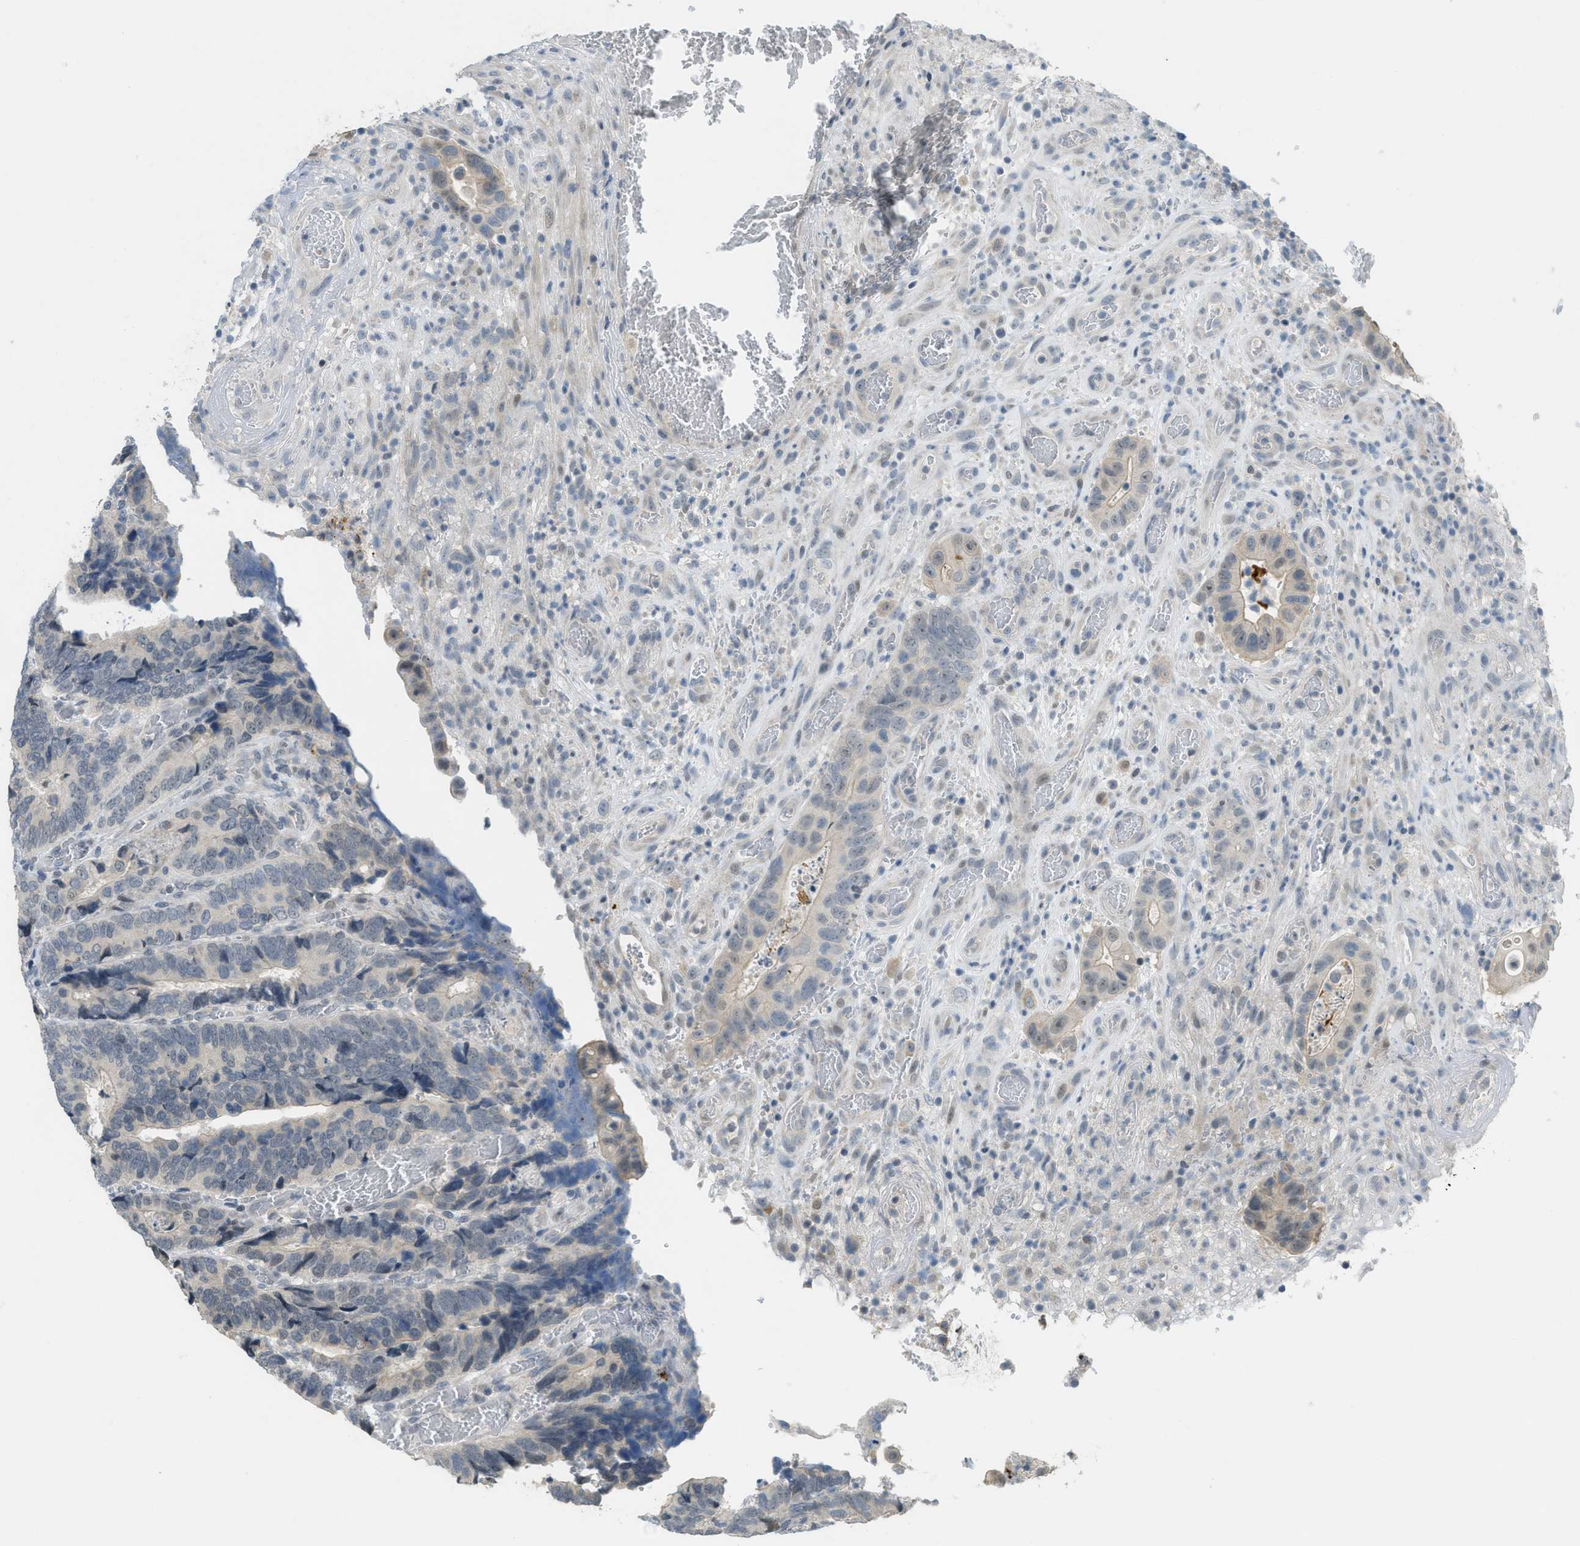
{"staining": {"intensity": "weak", "quantity": "<25%", "location": "cytoplasmic/membranous"}, "tissue": "colorectal cancer", "cell_type": "Tumor cells", "image_type": "cancer", "snomed": [{"axis": "morphology", "description": "Adenocarcinoma, NOS"}, {"axis": "topography", "description": "Colon"}], "caption": "Immunohistochemistry image of neoplastic tissue: colorectal adenocarcinoma stained with DAB (3,3'-diaminobenzidine) reveals no significant protein positivity in tumor cells.", "gene": "TXNDC2", "patient": {"sex": "male", "age": 72}}